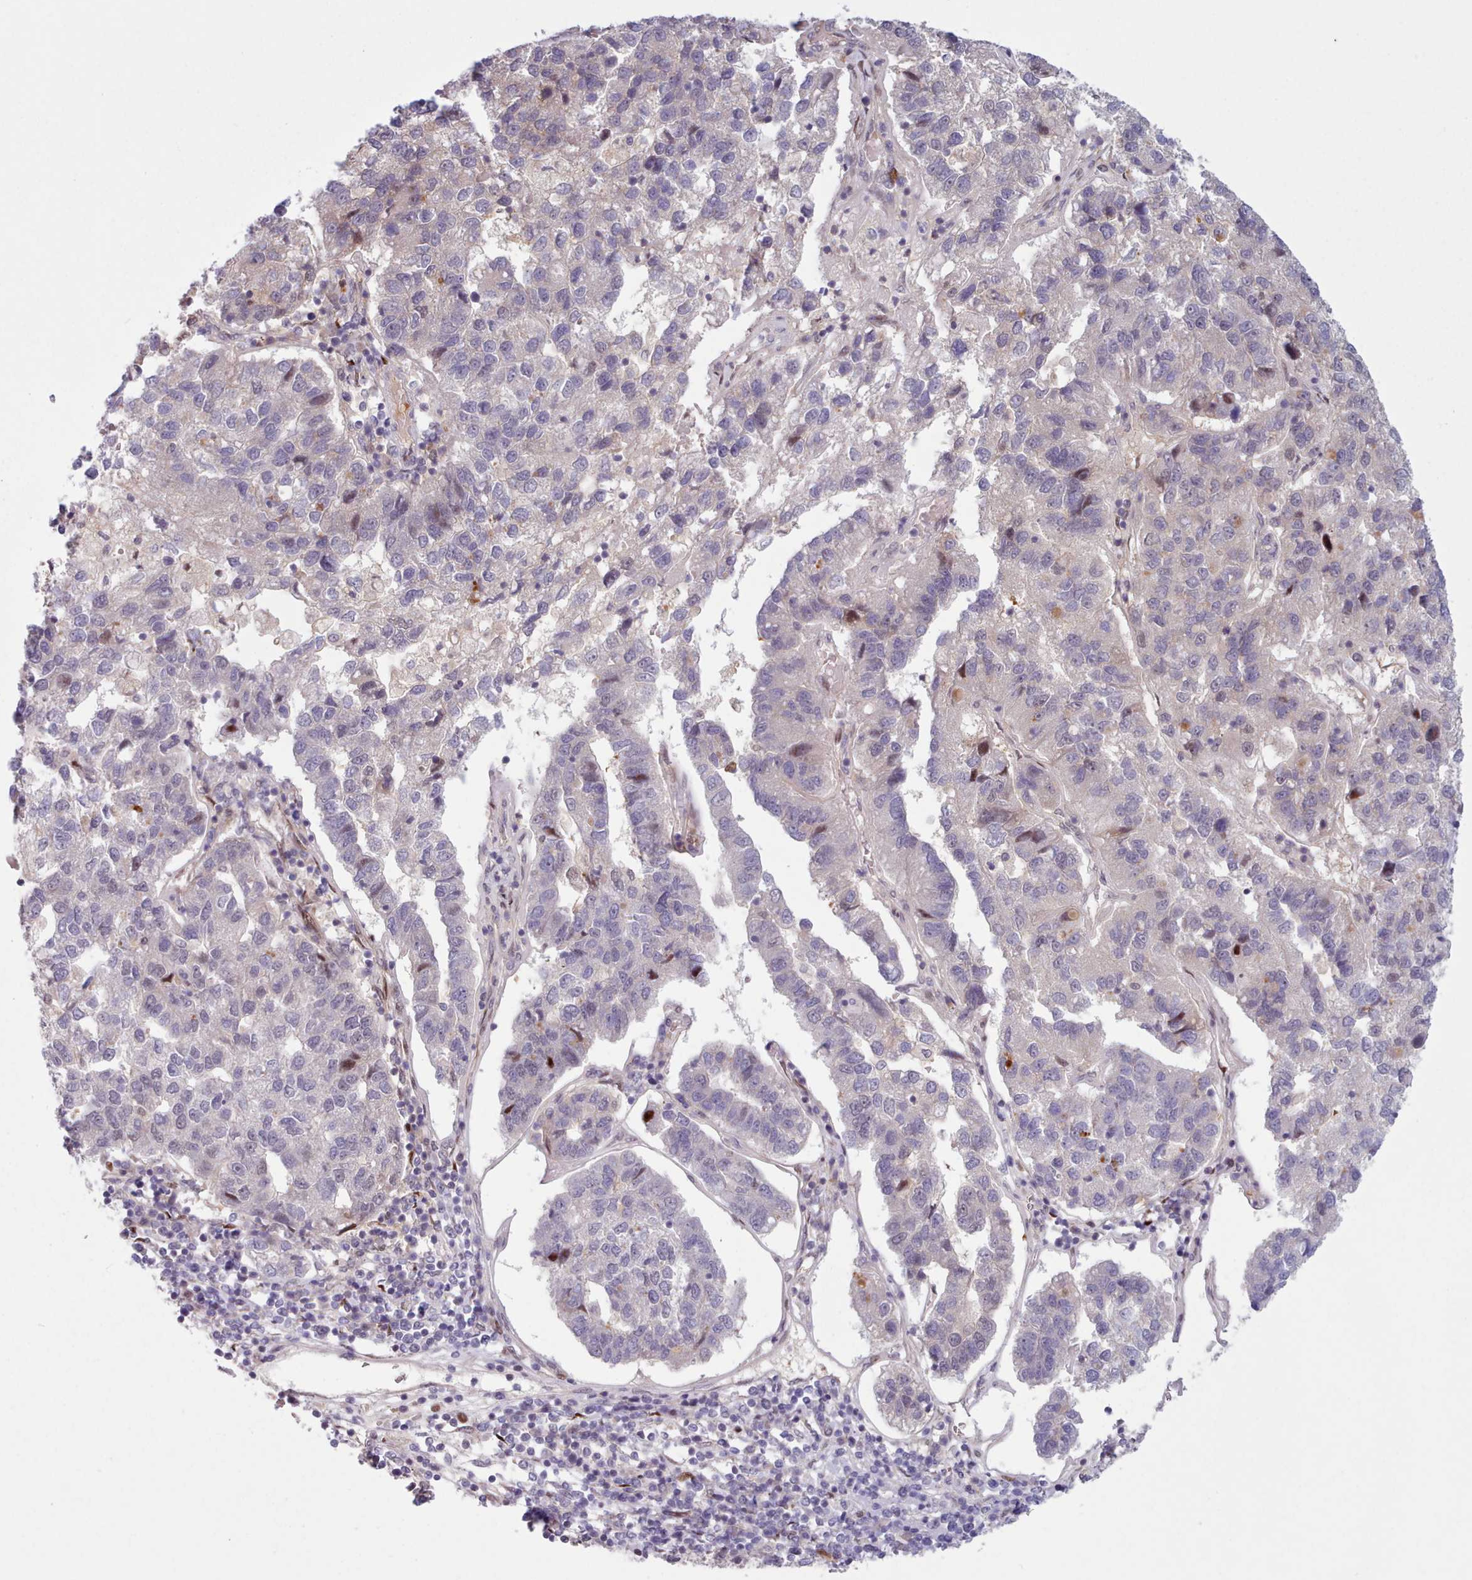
{"staining": {"intensity": "negative", "quantity": "none", "location": "none"}, "tissue": "pancreatic cancer", "cell_type": "Tumor cells", "image_type": "cancer", "snomed": [{"axis": "morphology", "description": "Adenocarcinoma, NOS"}, {"axis": "topography", "description": "Pancreas"}], "caption": "Immunohistochemical staining of human pancreatic cancer displays no significant expression in tumor cells.", "gene": "KBTBD7", "patient": {"sex": "female", "age": 61}}